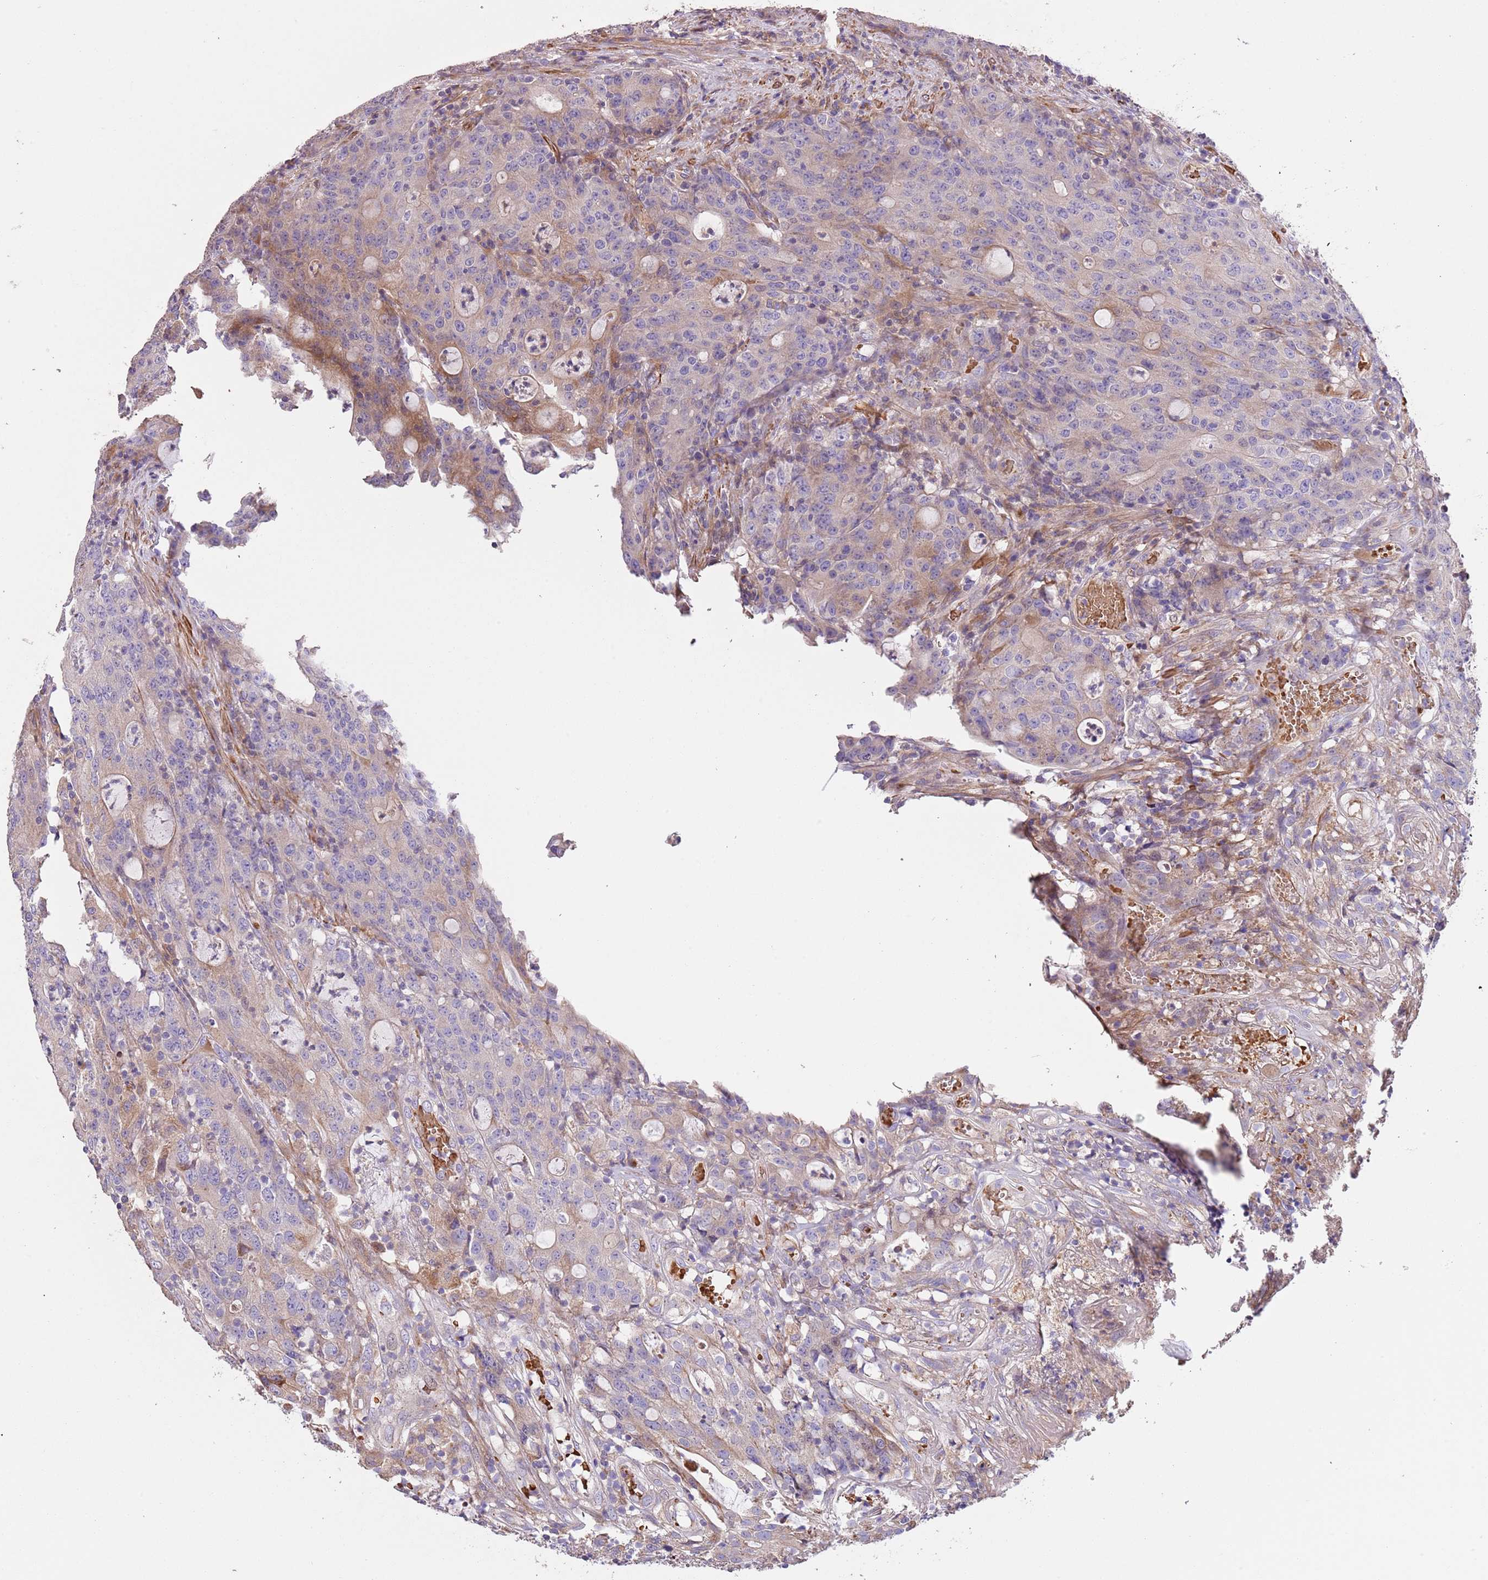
{"staining": {"intensity": "weak", "quantity": "<25%", "location": "cytoplasmic/membranous"}, "tissue": "colorectal cancer", "cell_type": "Tumor cells", "image_type": "cancer", "snomed": [{"axis": "morphology", "description": "Adenocarcinoma, NOS"}, {"axis": "topography", "description": "Colon"}], "caption": "Immunohistochemistry (IHC) of human colorectal cancer reveals no staining in tumor cells.", "gene": "PIGA", "patient": {"sex": "male", "age": 83}}